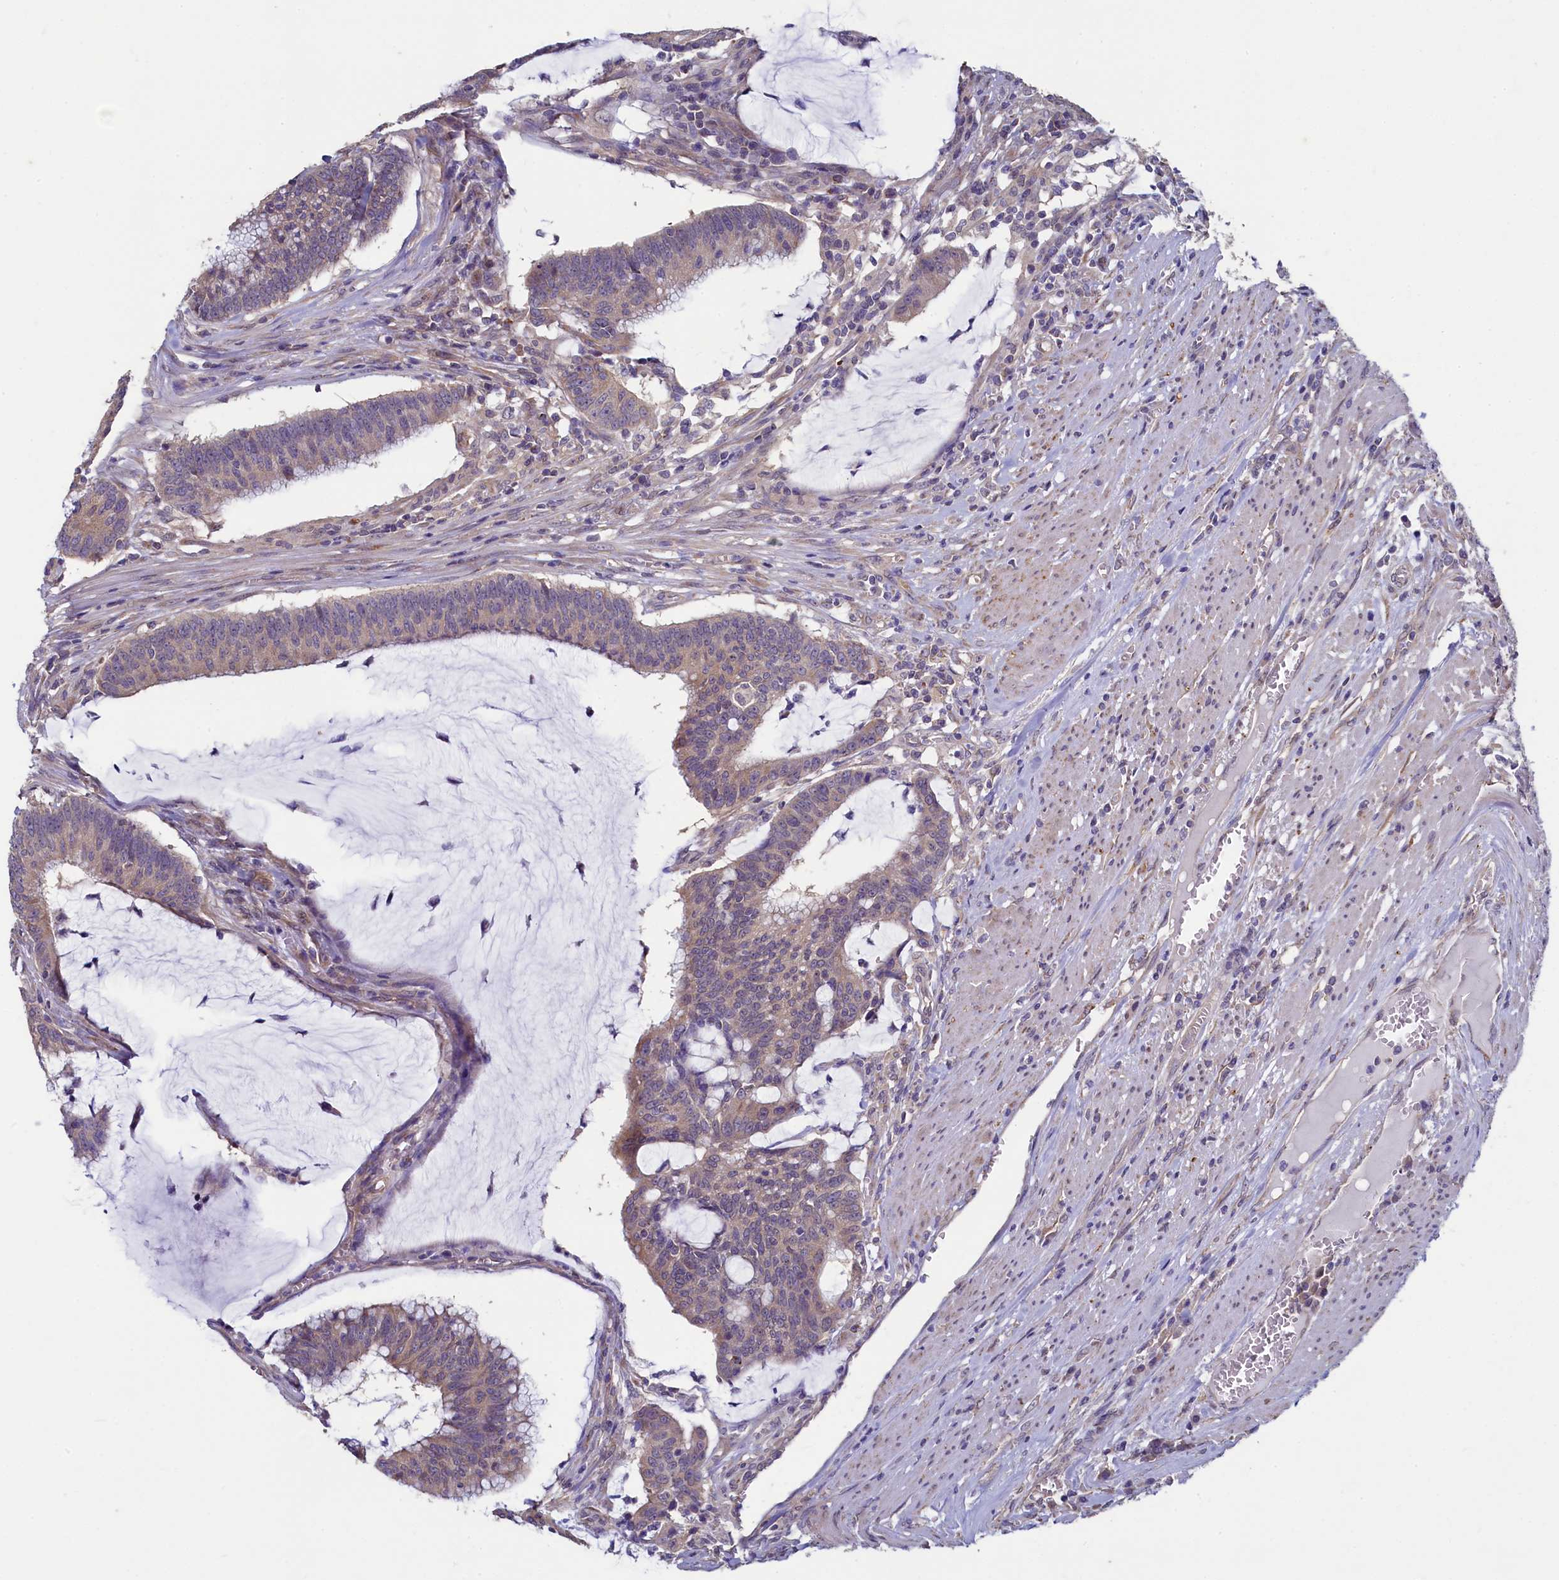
{"staining": {"intensity": "moderate", "quantity": "25%-75%", "location": "cytoplasmic/membranous"}, "tissue": "colorectal cancer", "cell_type": "Tumor cells", "image_type": "cancer", "snomed": [{"axis": "morphology", "description": "Adenocarcinoma, NOS"}, {"axis": "topography", "description": "Rectum"}], "caption": "High-power microscopy captured an IHC photomicrograph of colorectal adenocarcinoma, revealing moderate cytoplasmic/membranous positivity in approximately 25%-75% of tumor cells.", "gene": "SPATA2L", "patient": {"sex": "female", "age": 77}}